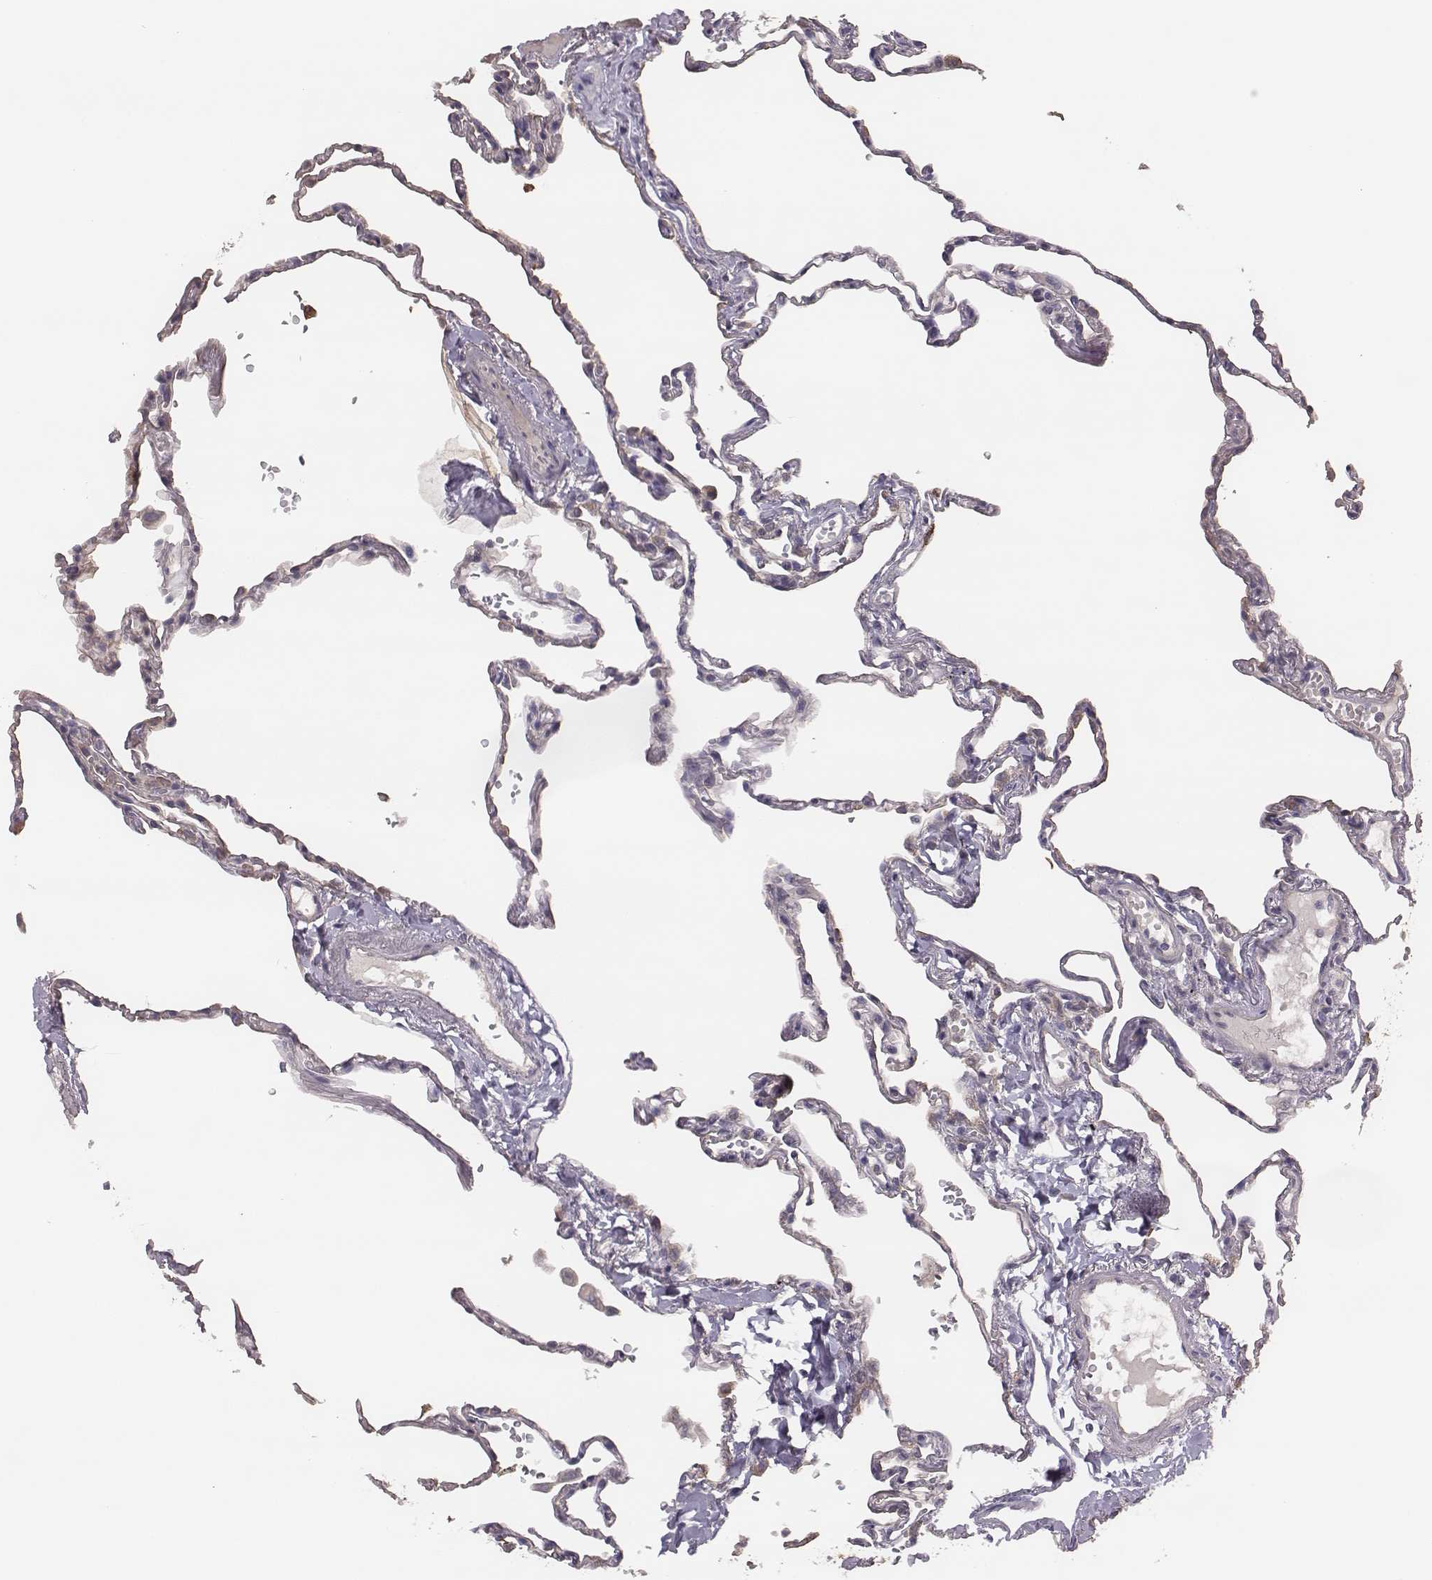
{"staining": {"intensity": "negative", "quantity": "none", "location": "none"}, "tissue": "lung", "cell_type": "Alveolar cells", "image_type": "normal", "snomed": [{"axis": "morphology", "description": "Normal tissue, NOS"}, {"axis": "topography", "description": "Lung"}], "caption": "A high-resolution micrograph shows immunohistochemistry staining of unremarkable lung, which exhibits no significant positivity in alveolar cells.", "gene": "HAVCR1", "patient": {"sex": "male", "age": 78}}